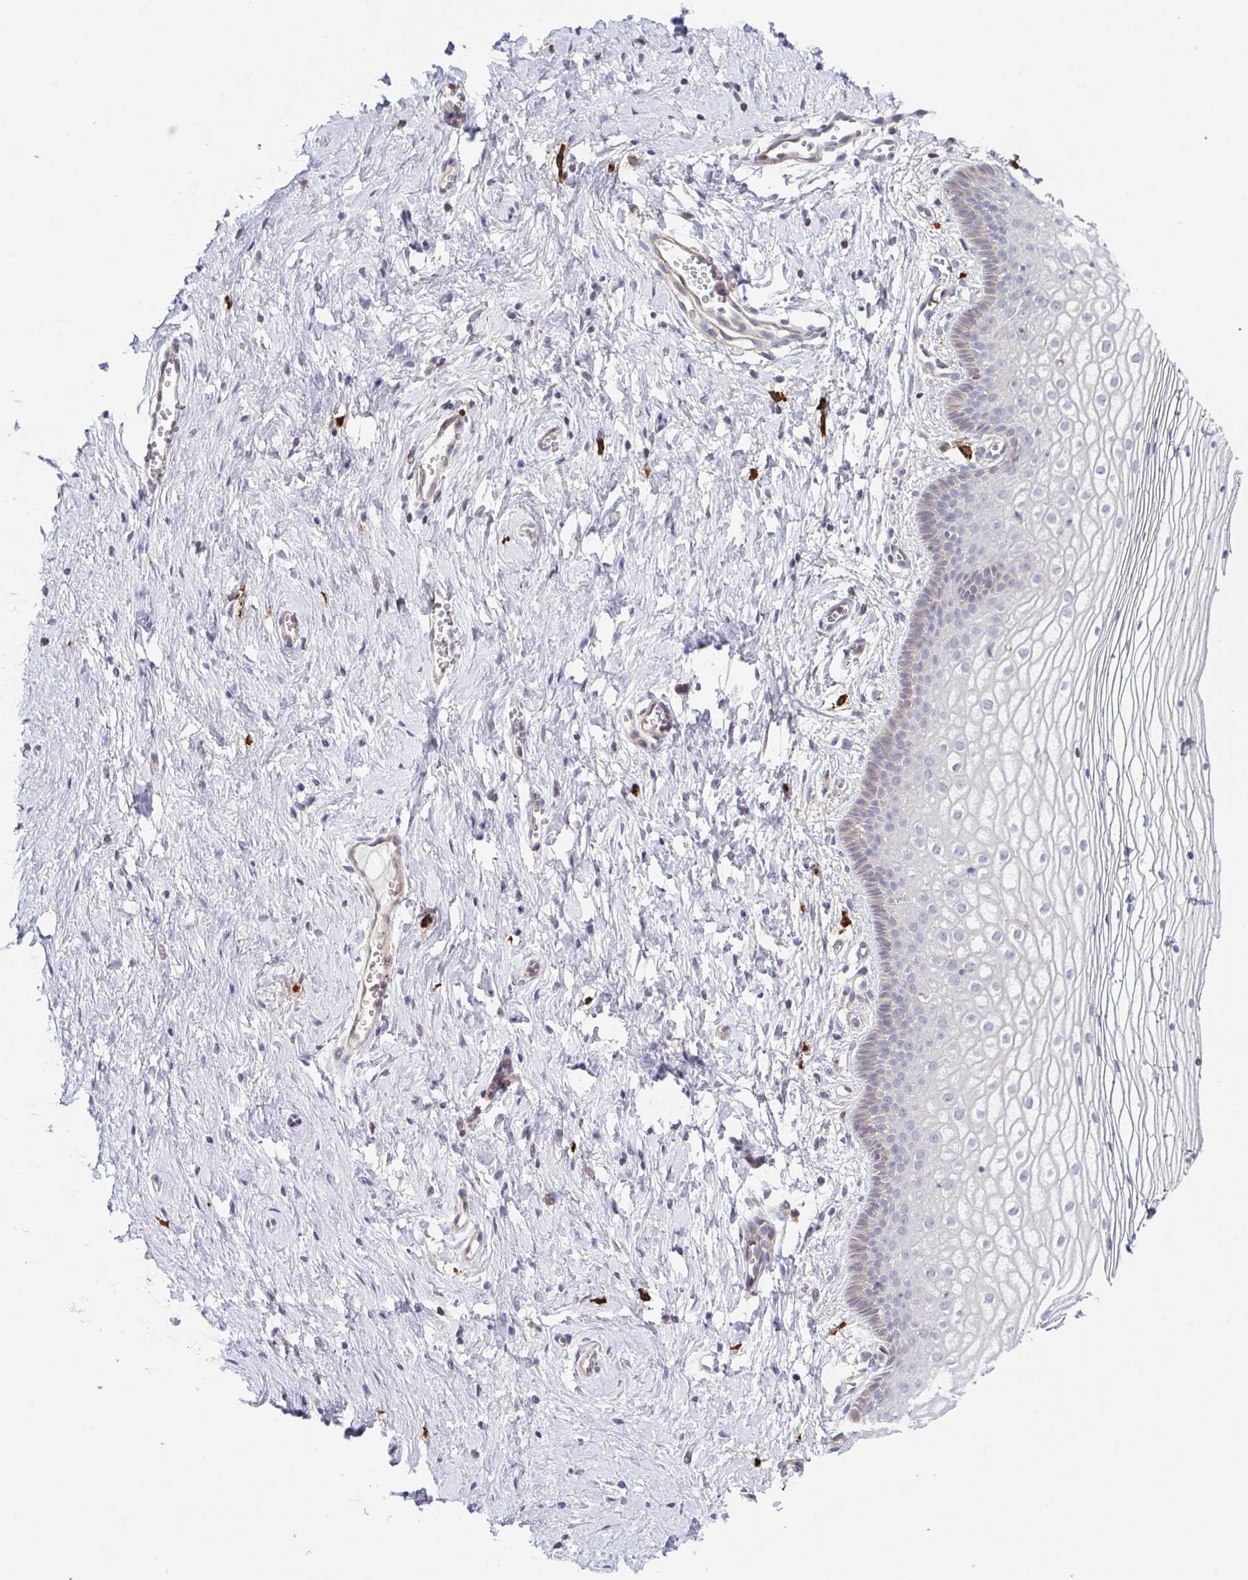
{"staining": {"intensity": "weak", "quantity": "<25%", "location": "cytoplasmic/membranous"}, "tissue": "vagina", "cell_type": "Squamous epithelial cells", "image_type": "normal", "snomed": [{"axis": "morphology", "description": "Normal tissue, NOS"}, {"axis": "topography", "description": "Vagina"}], "caption": "Immunohistochemistry (IHC) of benign vagina reveals no positivity in squamous epithelial cells.", "gene": "PREPL", "patient": {"sex": "female", "age": 56}}